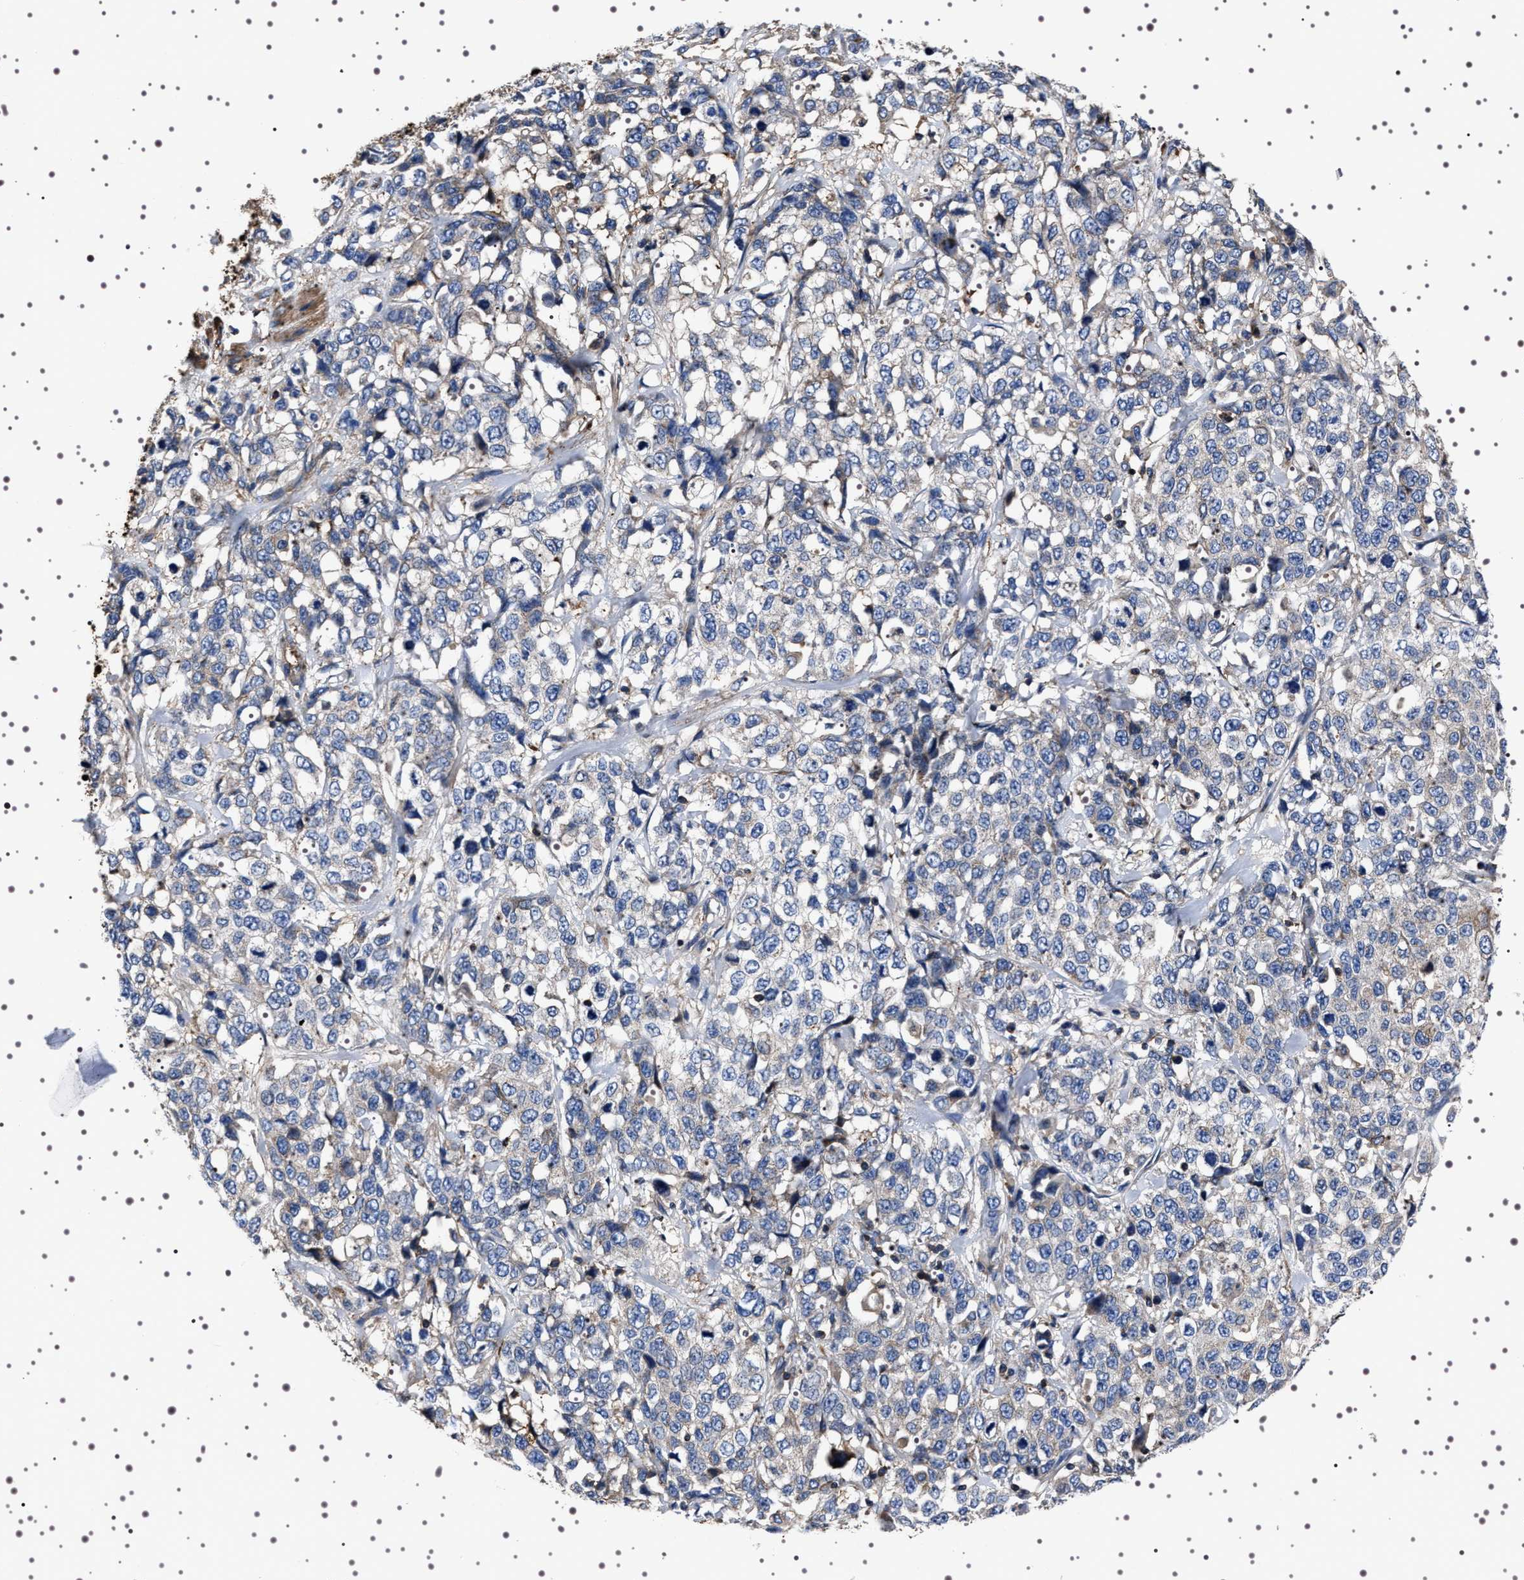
{"staining": {"intensity": "negative", "quantity": "none", "location": "none"}, "tissue": "stomach cancer", "cell_type": "Tumor cells", "image_type": "cancer", "snomed": [{"axis": "morphology", "description": "Normal tissue, NOS"}, {"axis": "morphology", "description": "Adenocarcinoma, NOS"}, {"axis": "topography", "description": "Stomach"}], "caption": "Immunohistochemical staining of human stomach cancer (adenocarcinoma) displays no significant positivity in tumor cells.", "gene": "WDR1", "patient": {"sex": "male", "age": 48}}